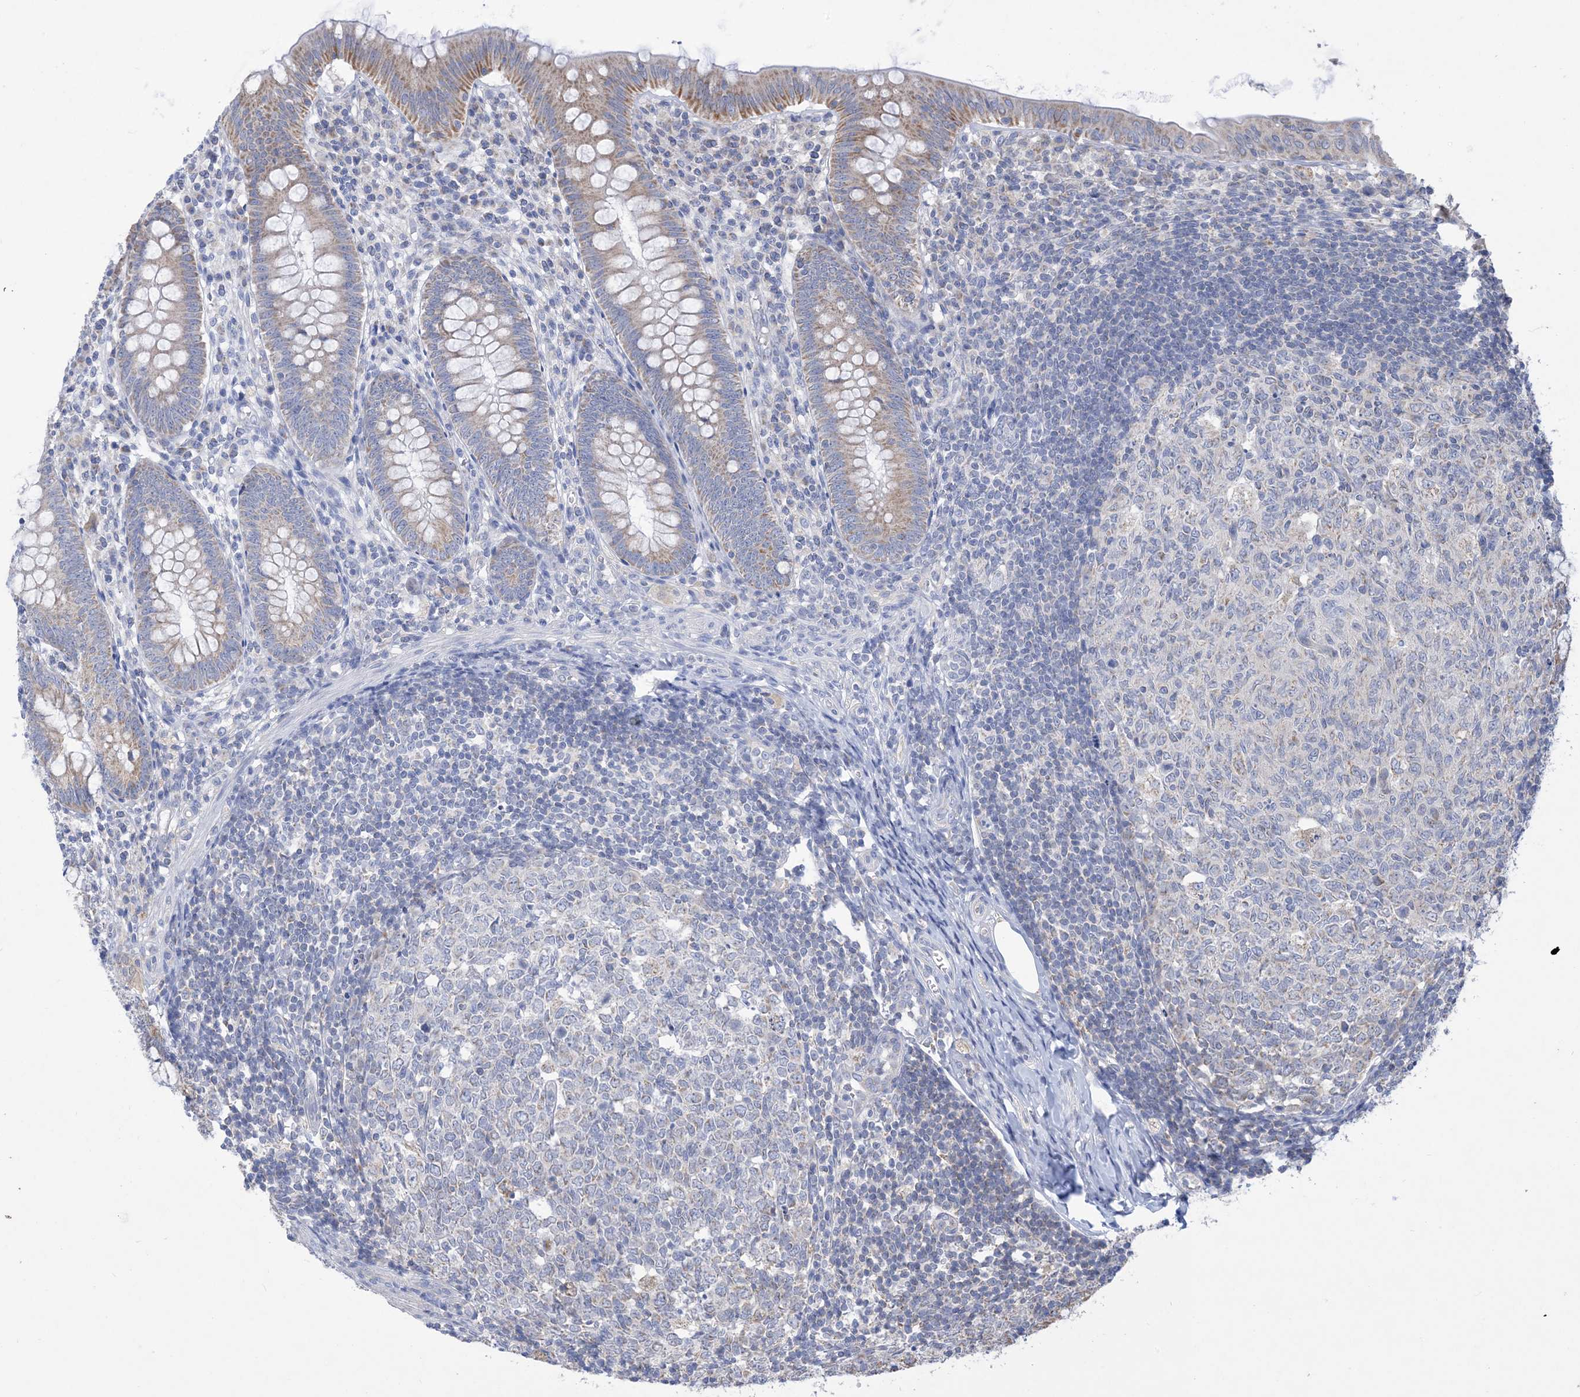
{"staining": {"intensity": "moderate", "quantity": "25%-75%", "location": "cytoplasmic/membranous"}, "tissue": "appendix", "cell_type": "Glandular cells", "image_type": "normal", "snomed": [{"axis": "morphology", "description": "Normal tissue, NOS"}, {"axis": "topography", "description": "Appendix"}], "caption": "Appendix stained with DAB IHC displays medium levels of moderate cytoplasmic/membranous positivity in about 25%-75% of glandular cells.", "gene": "CLEC16A", "patient": {"sex": "male", "age": 14}}